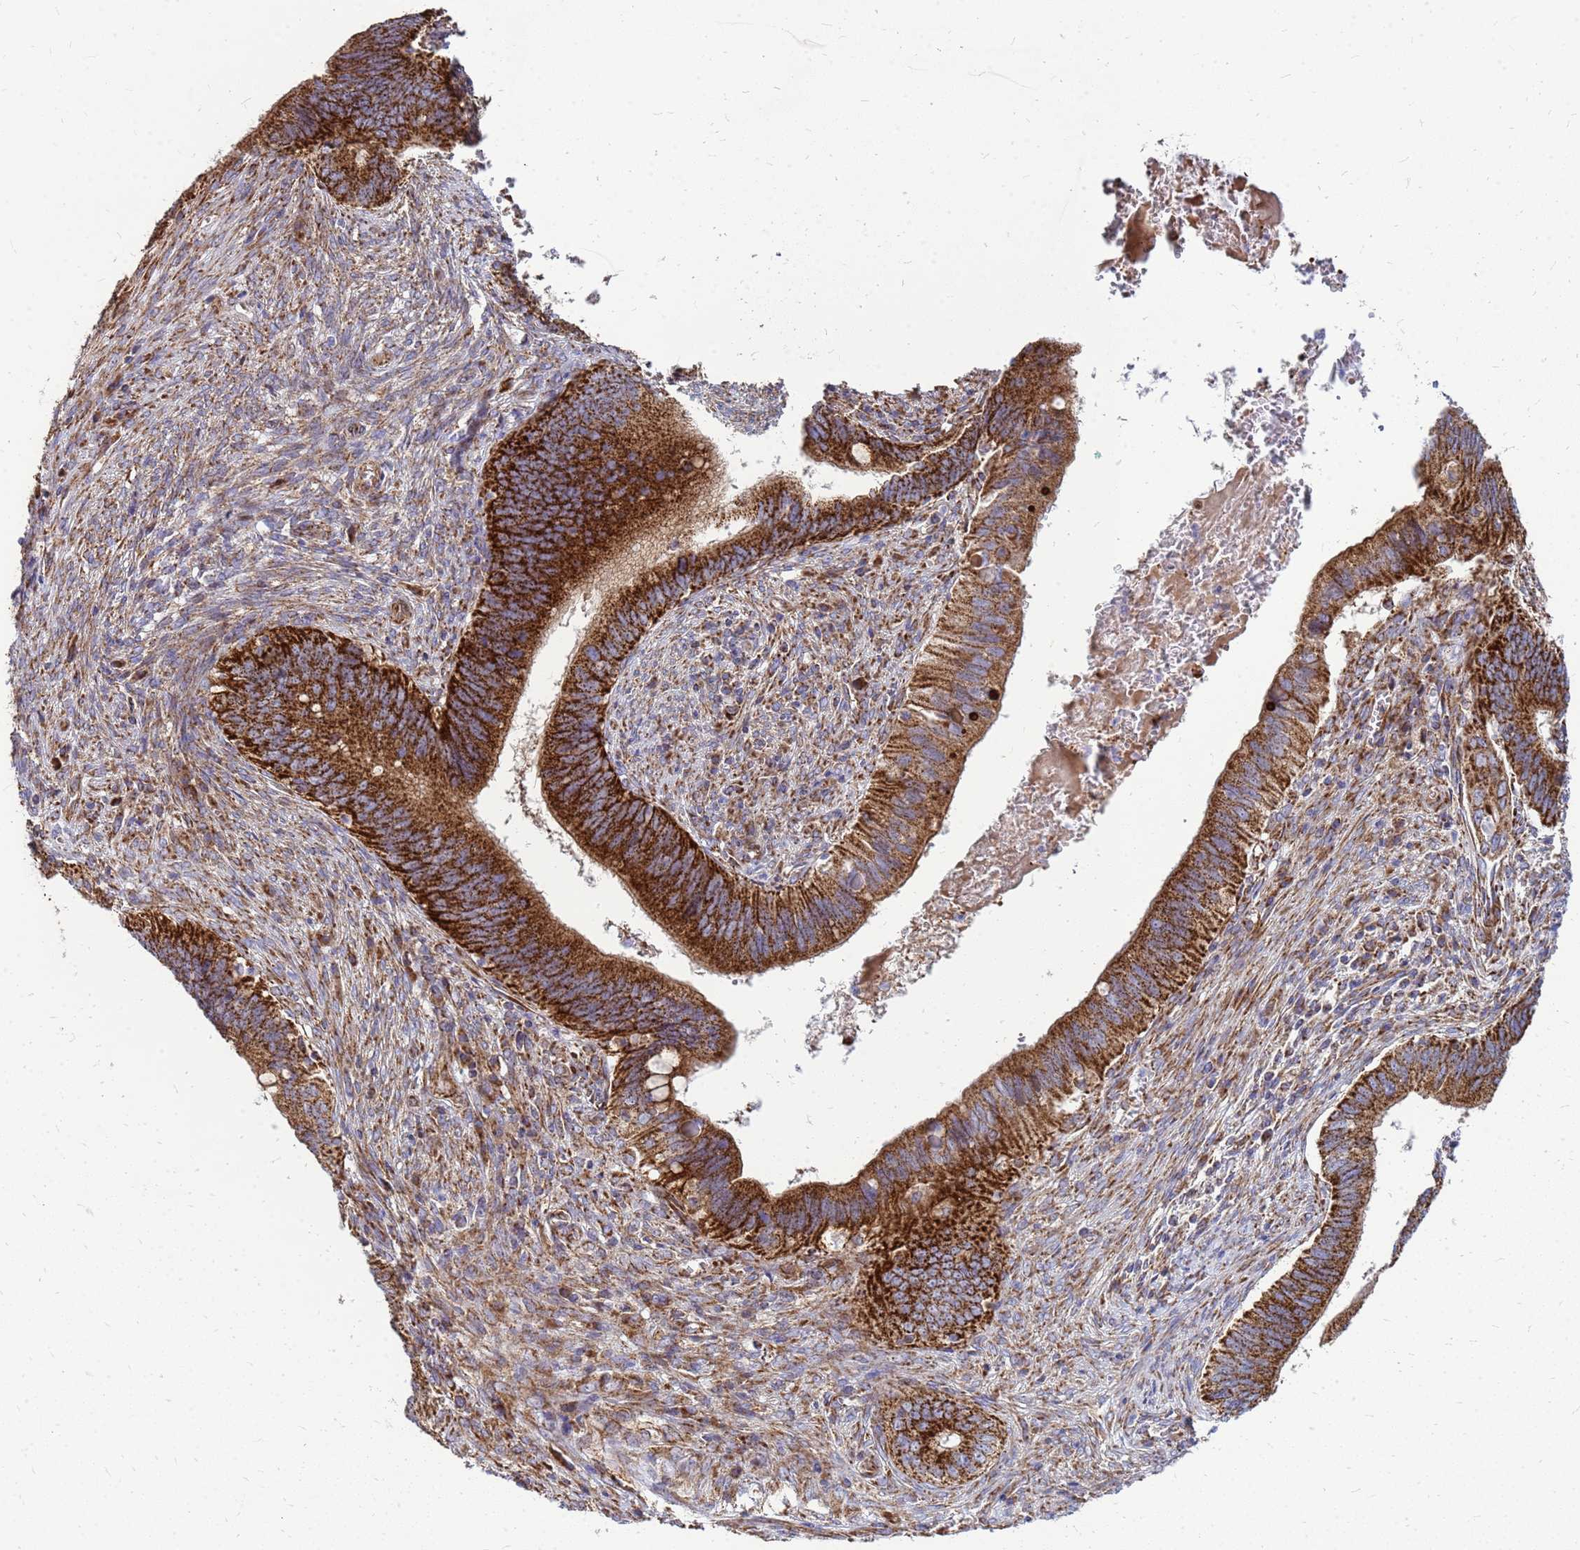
{"staining": {"intensity": "strong", "quantity": ">75%", "location": "cytoplasmic/membranous"}, "tissue": "cervical cancer", "cell_type": "Tumor cells", "image_type": "cancer", "snomed": [{"axis": "morphology", "description": "Adenocarcinoma, NOS"}, {"axis": "topography", "description": "Cervix"}], "caption": "Immunohistochemistry (IHC) of cervical cancer (adenocarcinoma) reveals high levels of strong cytoplasmic/membranous expression in approximately >75% of tumor cells.", "gene": "FSTL4", "patient": {"sex": "female", "age": 42}}